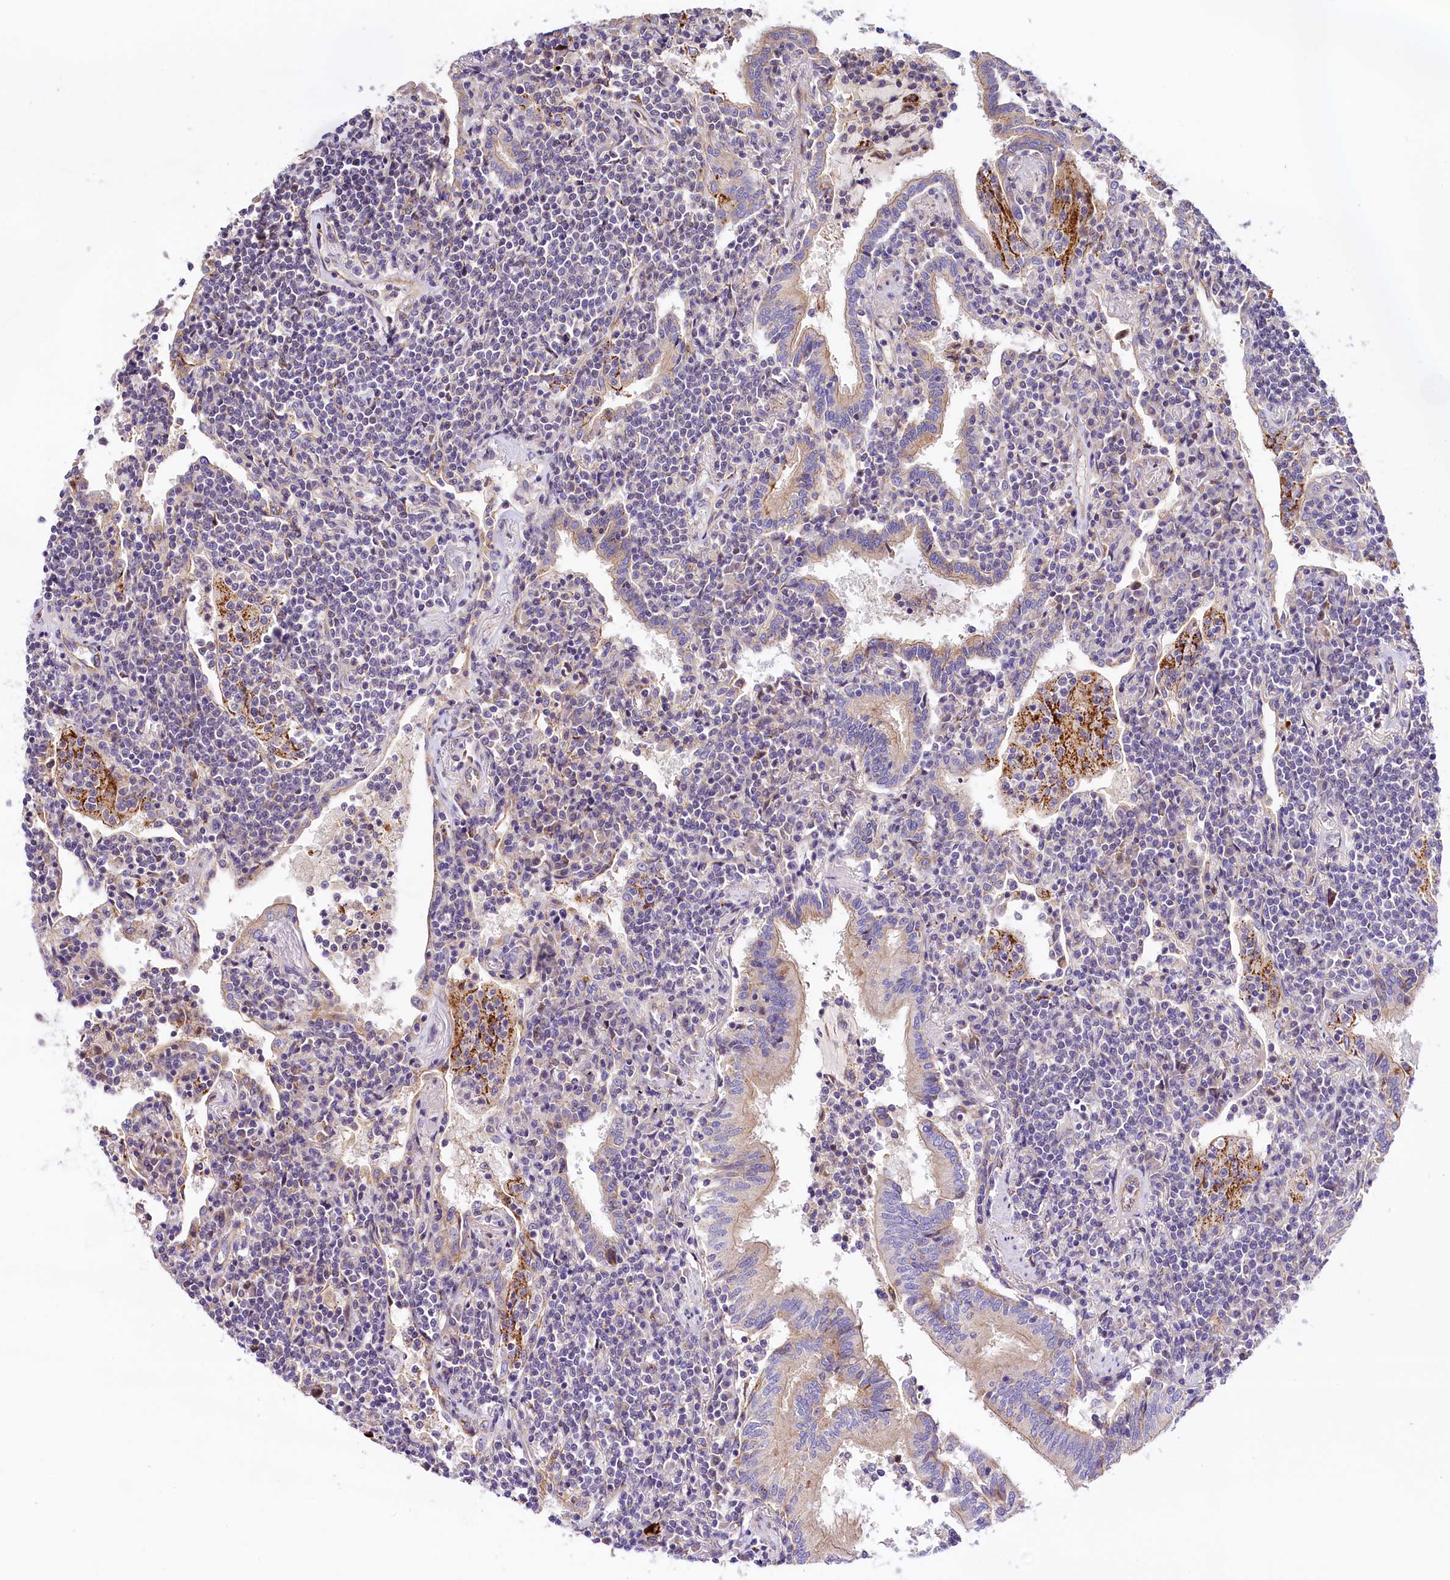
{"staining": {"intensity": "negative", "quantity": "none", "location": "none"}, "tissue": "lymphoma", "cell_type": "Tumor cells", "image_type": "cancer", "snomed": [{"axis": "morphology", "description": "Malignant lymphoma, non-Hodgkin's type, Low grade"}, {"axis": "topography", "description": "Lung"}], "caption": "Immunohistochemical staining of malignant lymphoma, non-Hodgkin's type (low-grade) shows no significant staining in tumor cells.", "gene": "ARMC6", "patient": {"sex": "female", "age": 71}}